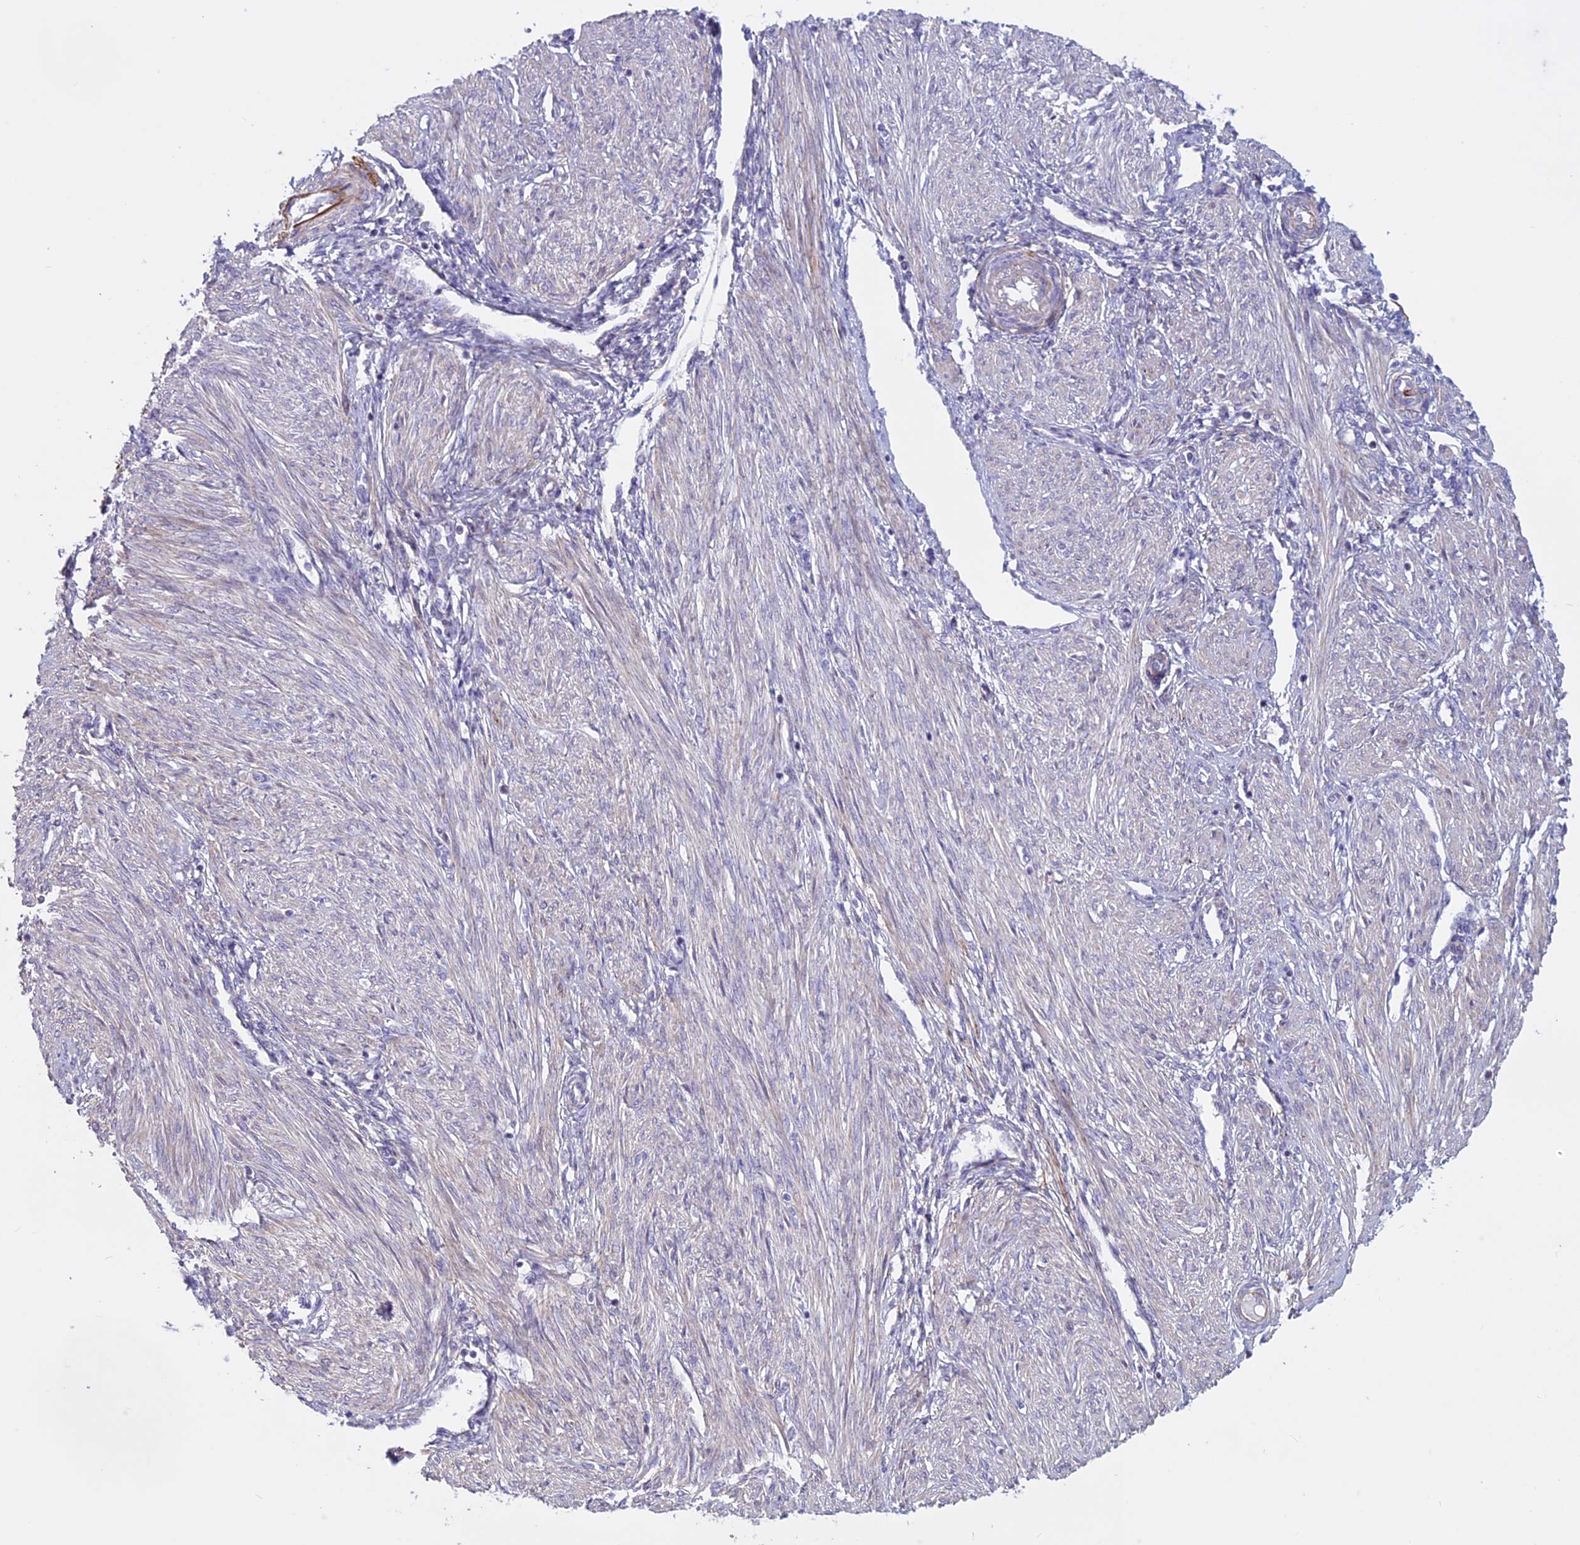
{"staining": {"intensity": "negative", "quantity": "none", "location": "none"}, "tissue": "endometrium", "cell_type": "Cells in endometrial stroma", "image_type": "normal", "snomed": [{"axis": "morphology", "description": "Normal tissue, NOS"}, {"axis": "topography", "description": "Endometrium"}], "caption": "Cells in endometrial stroma show no significant protein expression in normal endometrium.", "gene": "SPHKAP", "patient": {"sex": "female", "age": 53}}